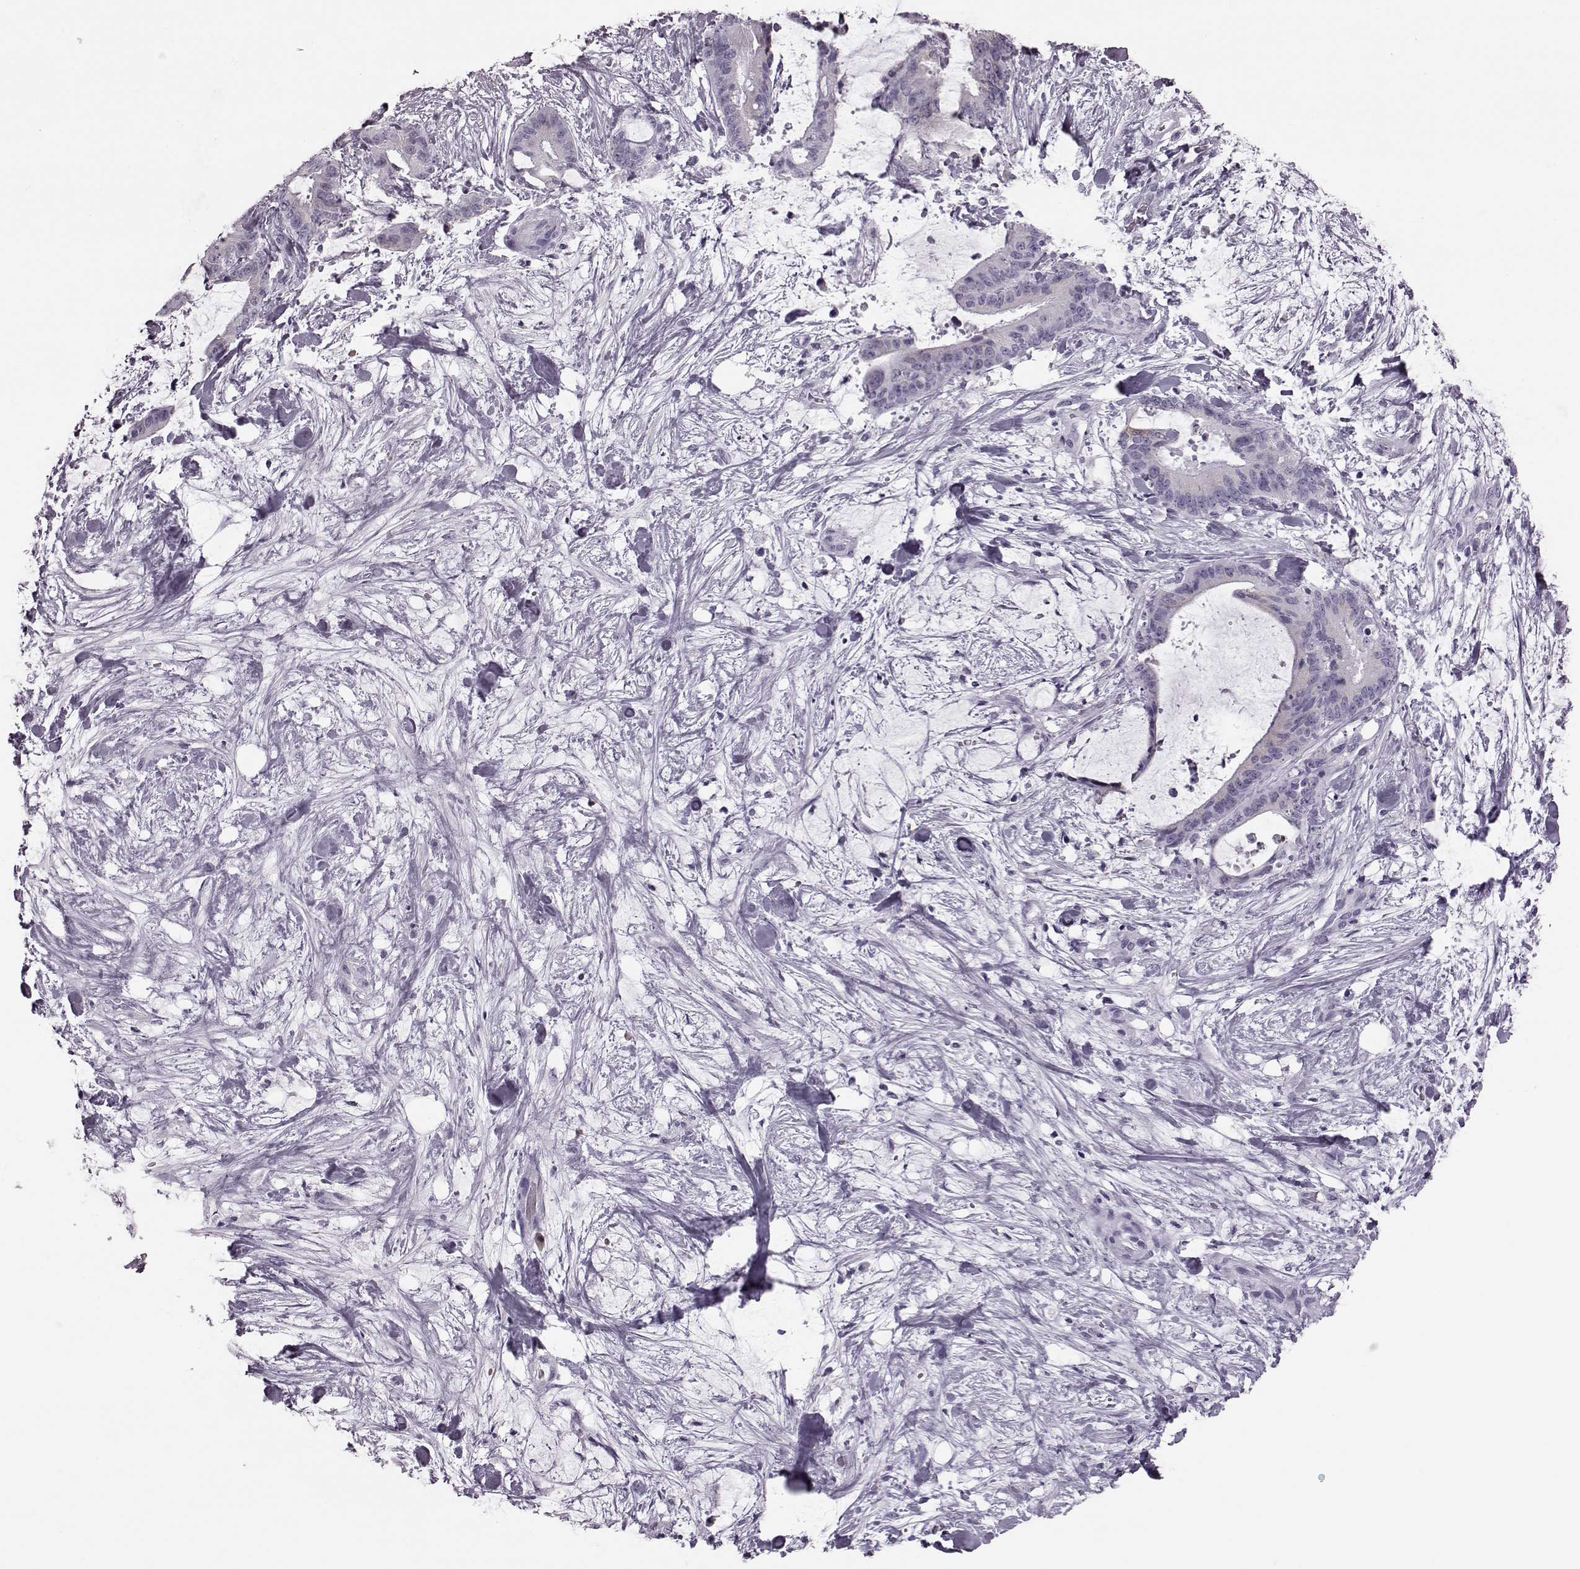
{"staining": {"intensity": "negative", "quantity": "none", "location": "none"}, "tissue": "liver cancer", "cell_type": "Tumor cells", "image_type": "cancer", "snomed": [{"axis": "morphology", "description": "Cholangiocarcinoma"}, {"axis": "topography", "description": "Liver"}], "caption": "Histopathology image shows no protein staining in tumor cells of liver cancer tissue. (Stains: DAB immunohistochemistry with hematoxylin counter stain, Microscopy: brightfield microscopy at high magnification).", "gene": "JSRP1", "patient": {"sex": "female", "age": 73}}